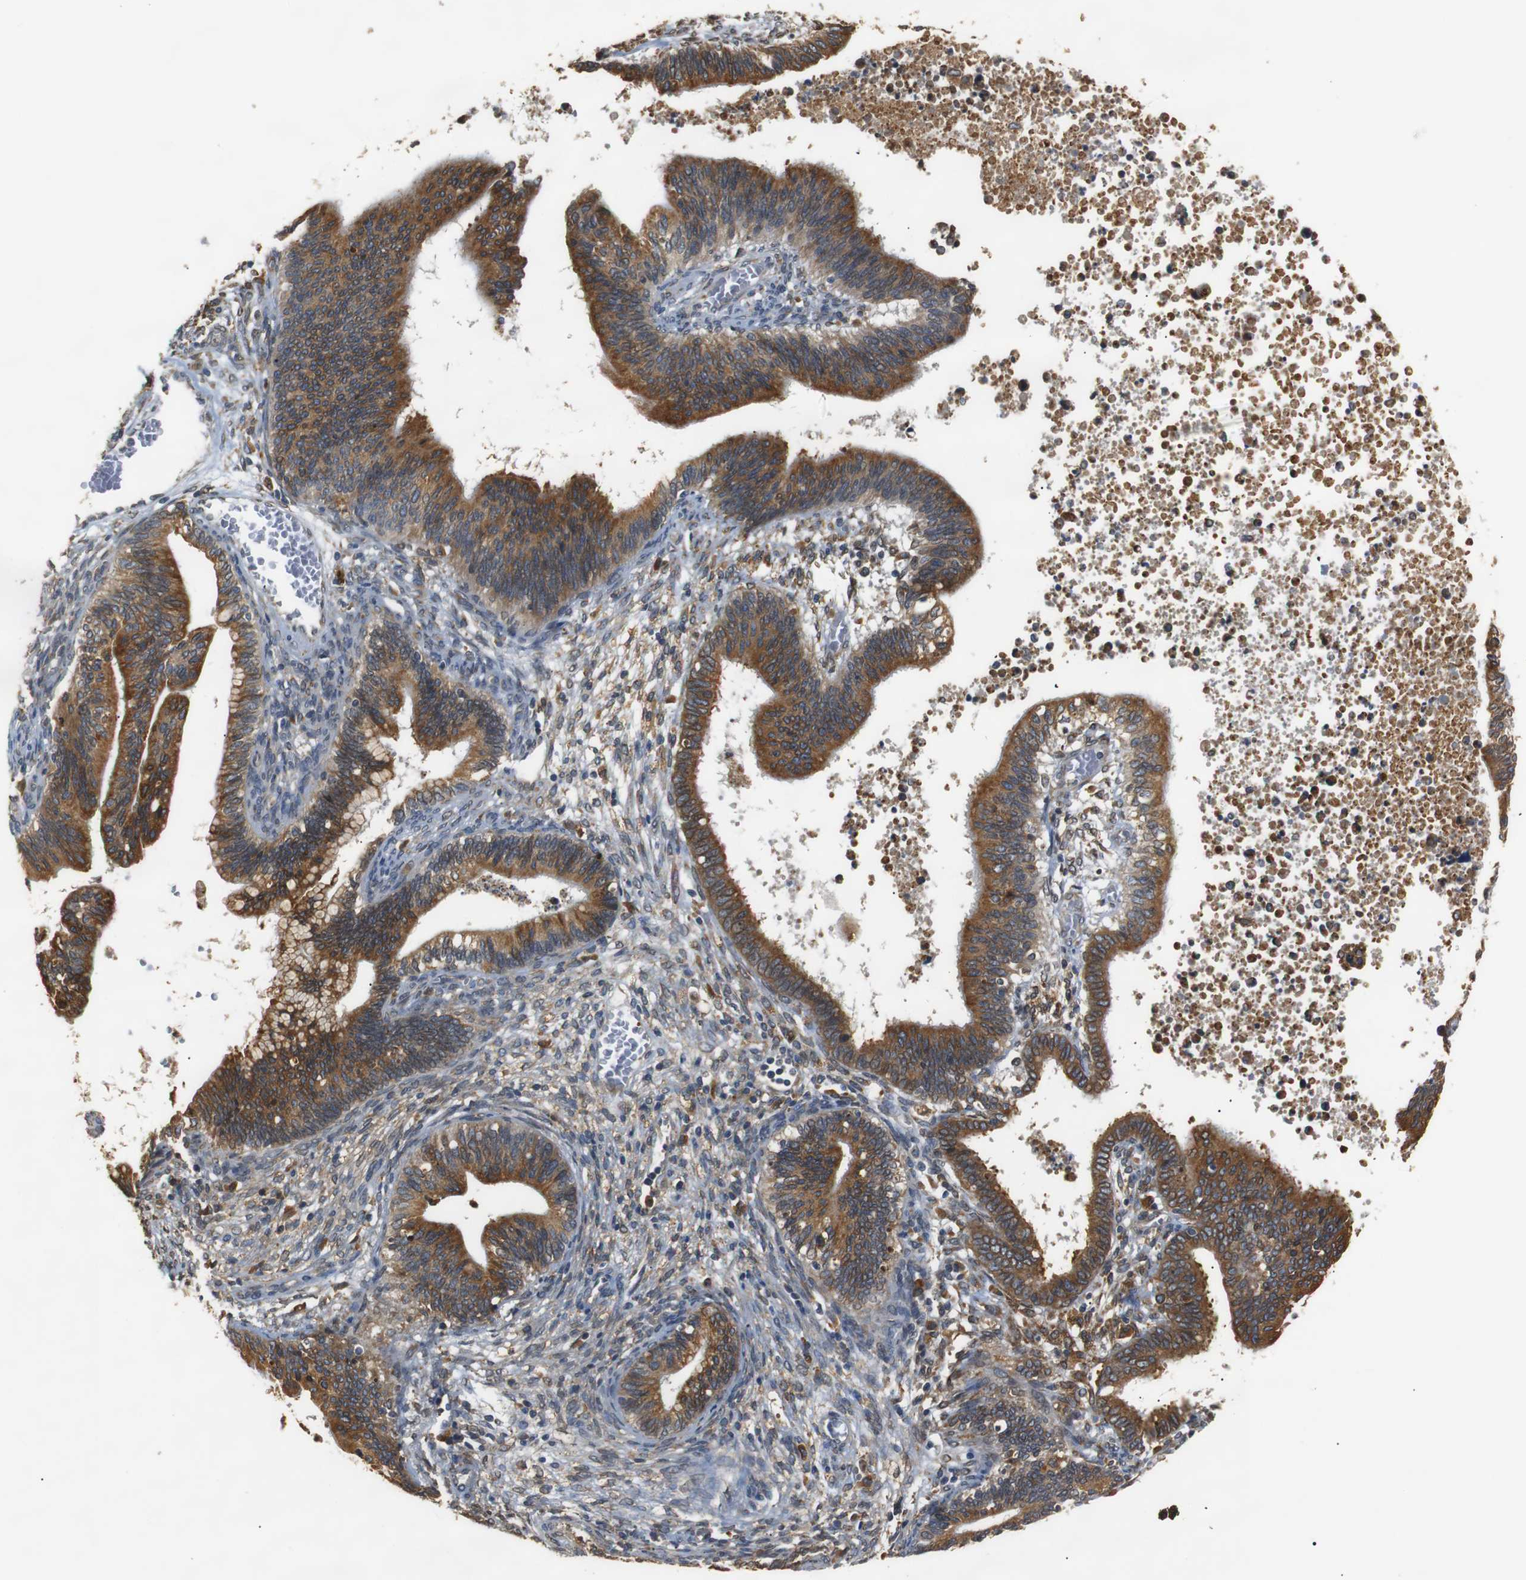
{"staining": {"intensity": "strong", "quantity": ">75%", "location": "cytoplasmic/membranous"}, "tissue": "cervical cancer", "cell_type": "Tumor cells", "image_type": "cancer", "snomed": [{"axis": "morphology", "description": "Adenocarcinoma, NOS"}, {"axis": "topography", "description": "Cervix"}], "caption": "Strong cytoplasmic/membranous staining for a protein is present in approximately >75% of tumor cells of cervical cancer (adenocarcinoma) using immunohistochemistry (IHC).", "gene": "TMED2", "patient": {"sex": "female", "age": 44}}